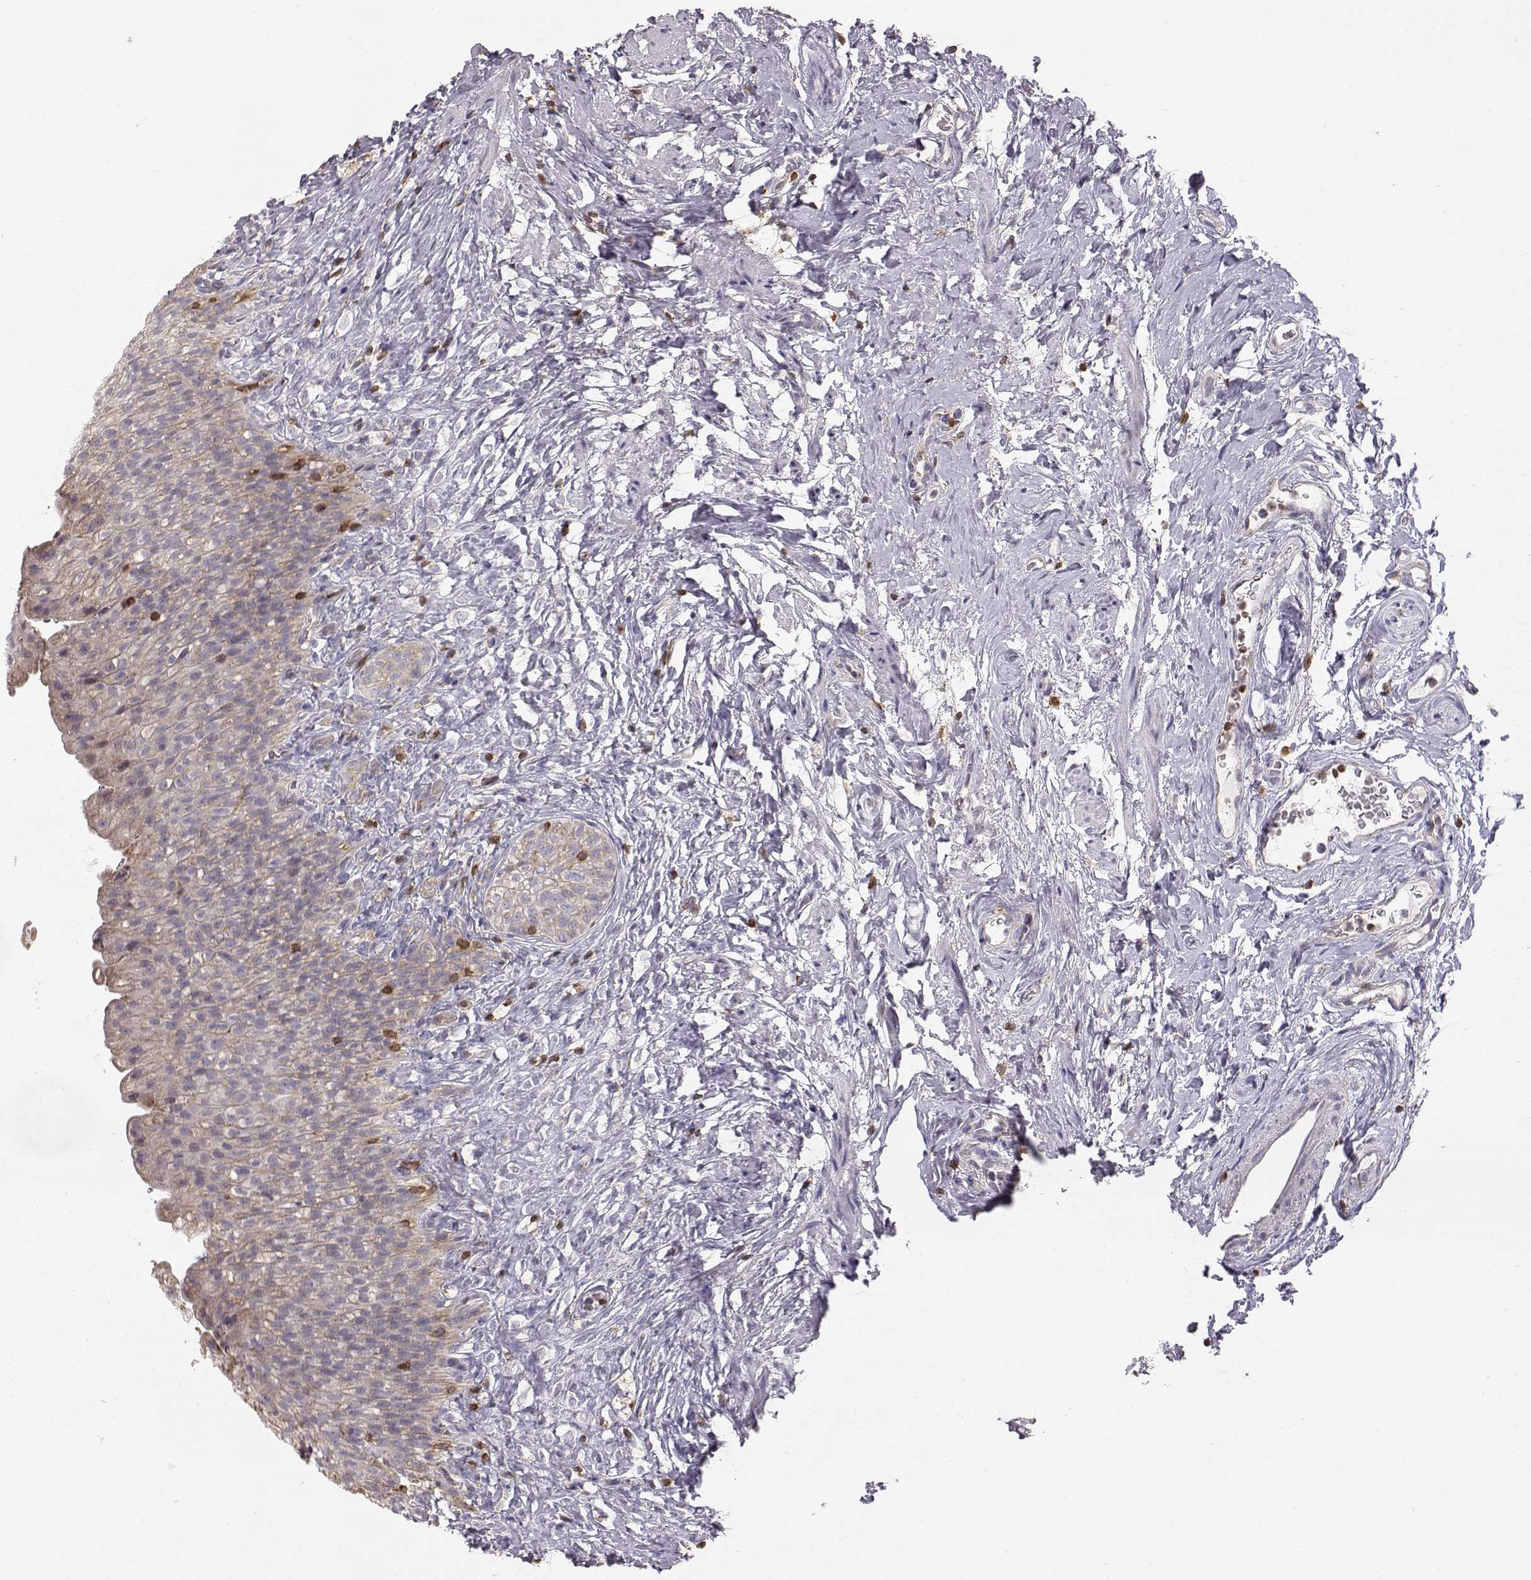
{"staining": {"intensity": "weak", "quantity": ">75%", "location": "cytoplasmic/membranous"}, "tissue": "urinary bladder", "cell_type": "Urothelial cells", "image_type": "normal", "snomed": [{"axis": "morphology", "description": "Normal tissue, NOS"}, {"axis": "topography", "description": "Urinary bladder"}], "caption": "Protein expression analysis of benign urinary bladder reveals weak cytoplasmic/membranous positivity in about >75% of urothelial cells. (brown staining indicates protein expression, while blue staining denotes nuclei).", "gene": "GRAP2", "patient": {"sex": "male", "age": 76}}